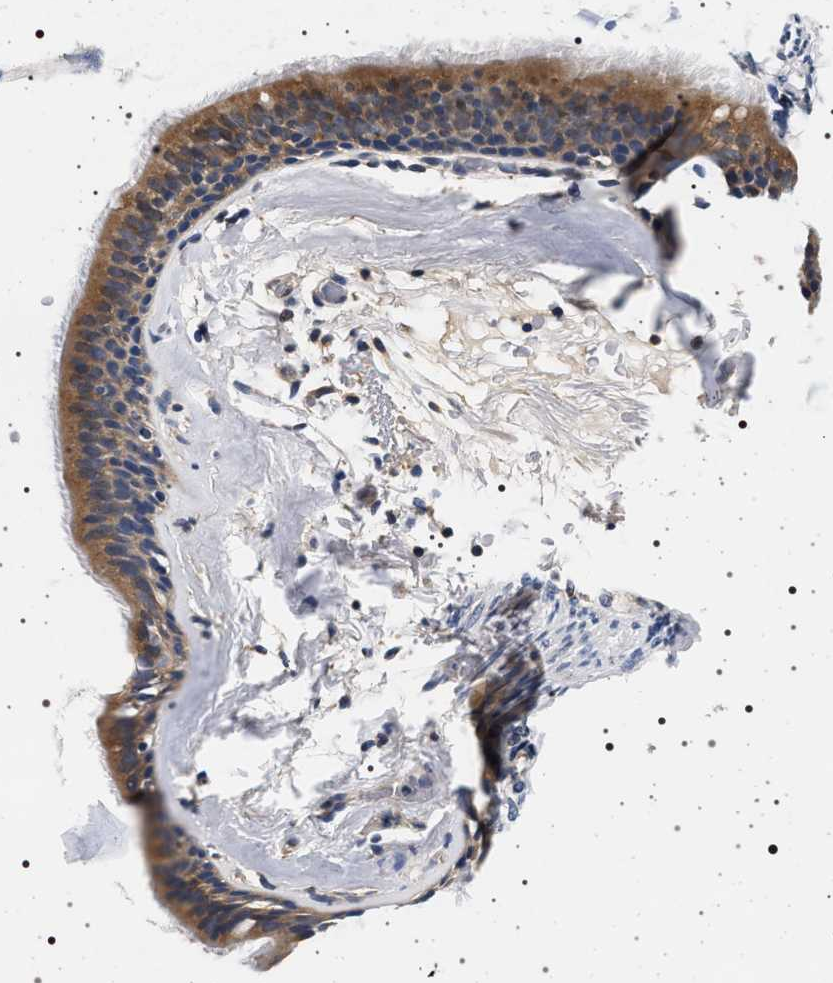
{"staining": {"intensity": "moderate", "quantity": ">75%", "location": "cytoplasmic/membranous"}, "tissue": "bronchus", "cell_type": "Respiratory epithelial cells", "image_type": "normal", "snomed": [{"axis": "morphology", "description": "Normal tissue, NOS"}, {"axis": "topography", "description": "Cartilage tissue"}], "caption": "Normal bronchus was stained to show a protein in brown. There is medium levels of moderate cytoplasmic/membranous positivity in about >75% of respiratory epithelial cells. (DAB IHC with brightfield microscopy, high magnification).", "gene": "DCBLD2", "patient": {"sex": "female", "age": 63}}